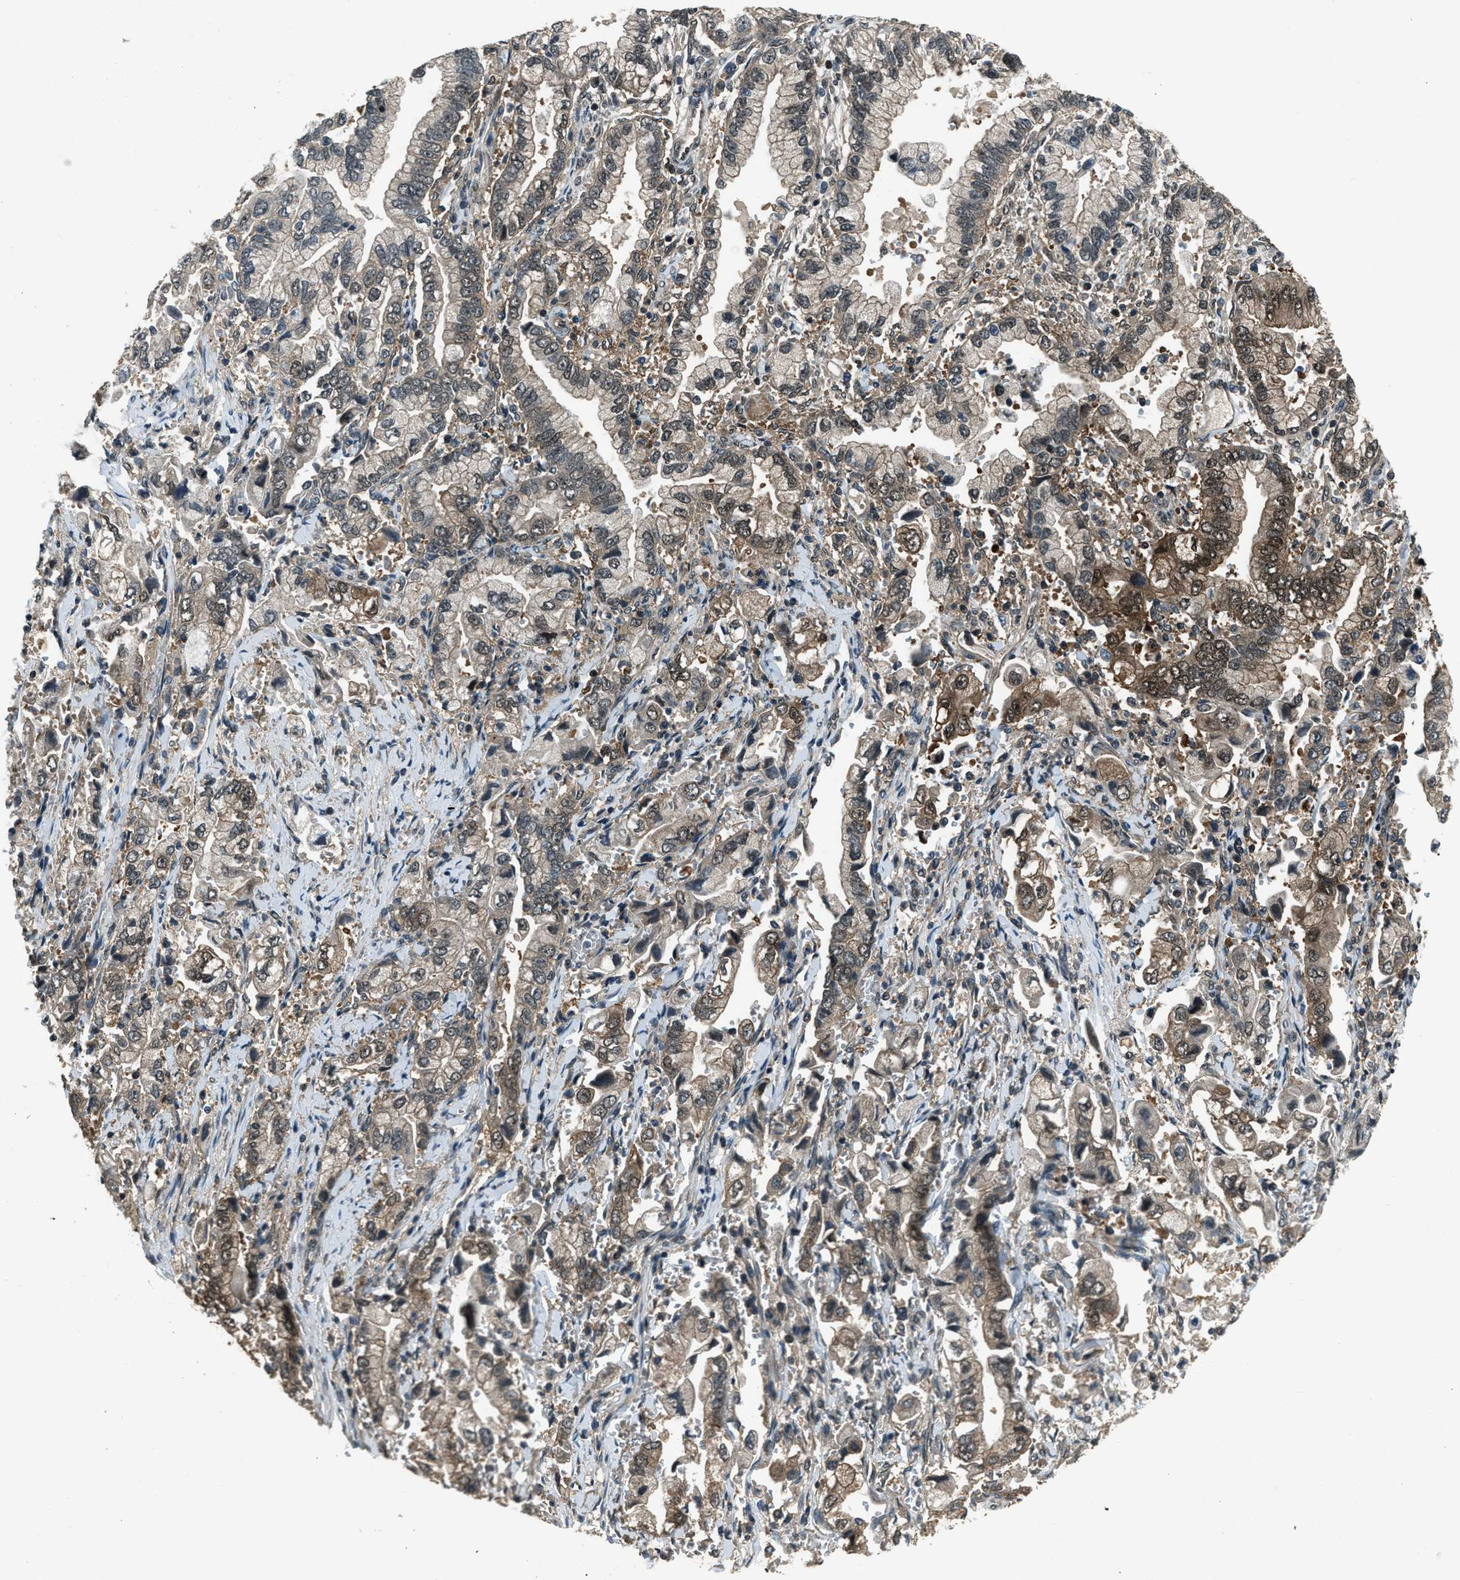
{"staining": {"intensity": "moderate", "quantity": "25%-75%", "location": "cytoplasmic/membranous"}, "tissue": "stomach cancer", "cell_type": "Tumor cells", "image_type": "cancer", "snomed": [{"axis": "morphology", "description": "Normal tissue, NOS"}, {"axis": "morphology", "description": "Adenocarcinoma, NOS"}, {"axis": "topography", "description": "Stomach"}], "caption": "DAB (3,3'-diaminobenzidine) immunohistochemical staining of human stomach cancer exhibits moderate cytoplasmic/membranous protein expression in approximately 25%-75% of tumor cells.", "gene": "NUDCD3", "patient": {"sex": "male", "age": 62}}